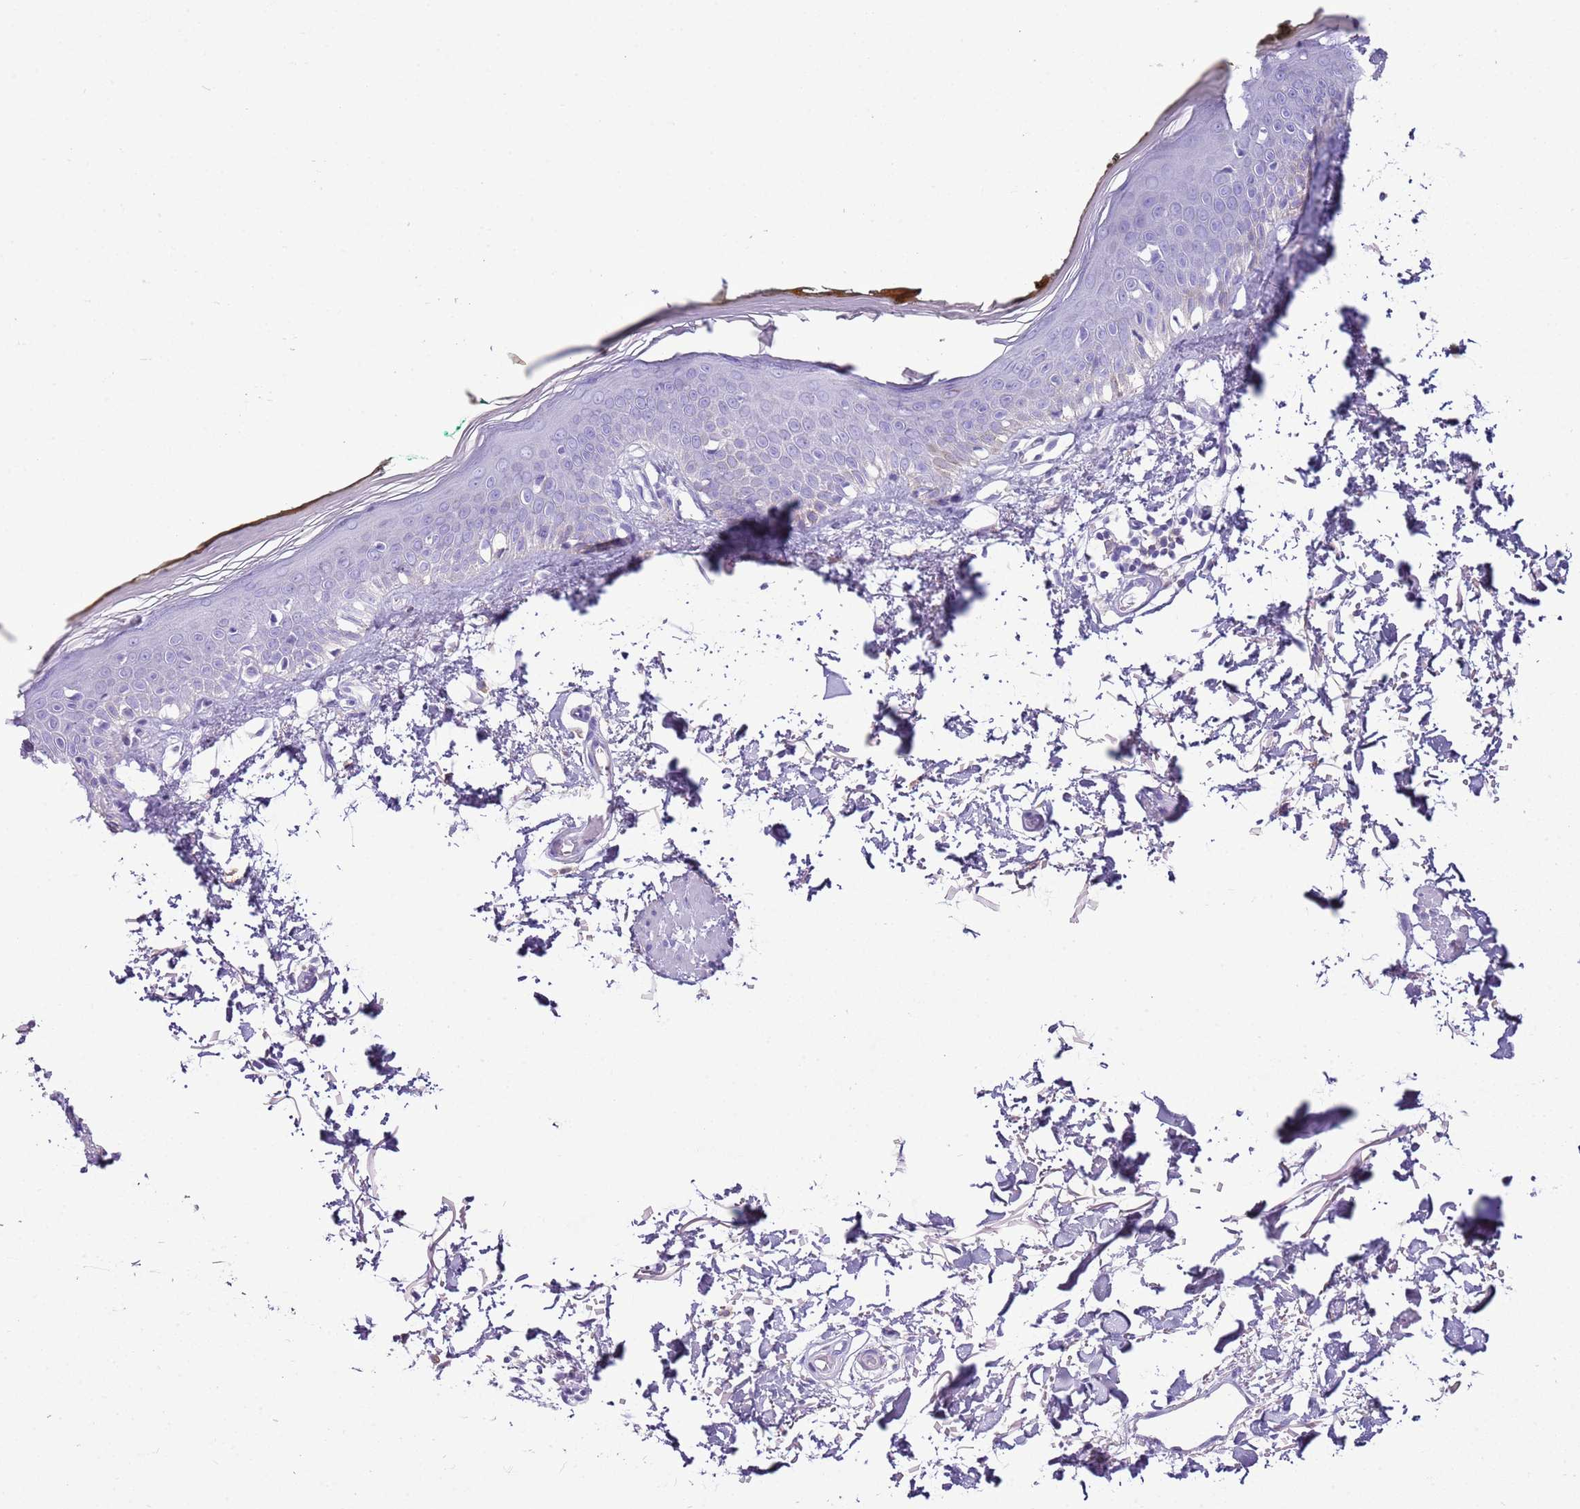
{"staining": {"intensity": "negative", "quantity": "none", "location": "none"}, "tissue": "skin", "cell_type": "Fibroblasts", "image_type": "normal", "snomed": [{"axis": "morphology", "description": "Normal tissue, NOS"}, {"axis": "topography", "description": "Skin"}], "caption": "Immunohistochemistry image of unremarkable skin stained for a protein (brown), which demonstrates no positivity in fibroblasts.", "gene": "IGKV3", "patient": {"sex": "male", "age": 62}}